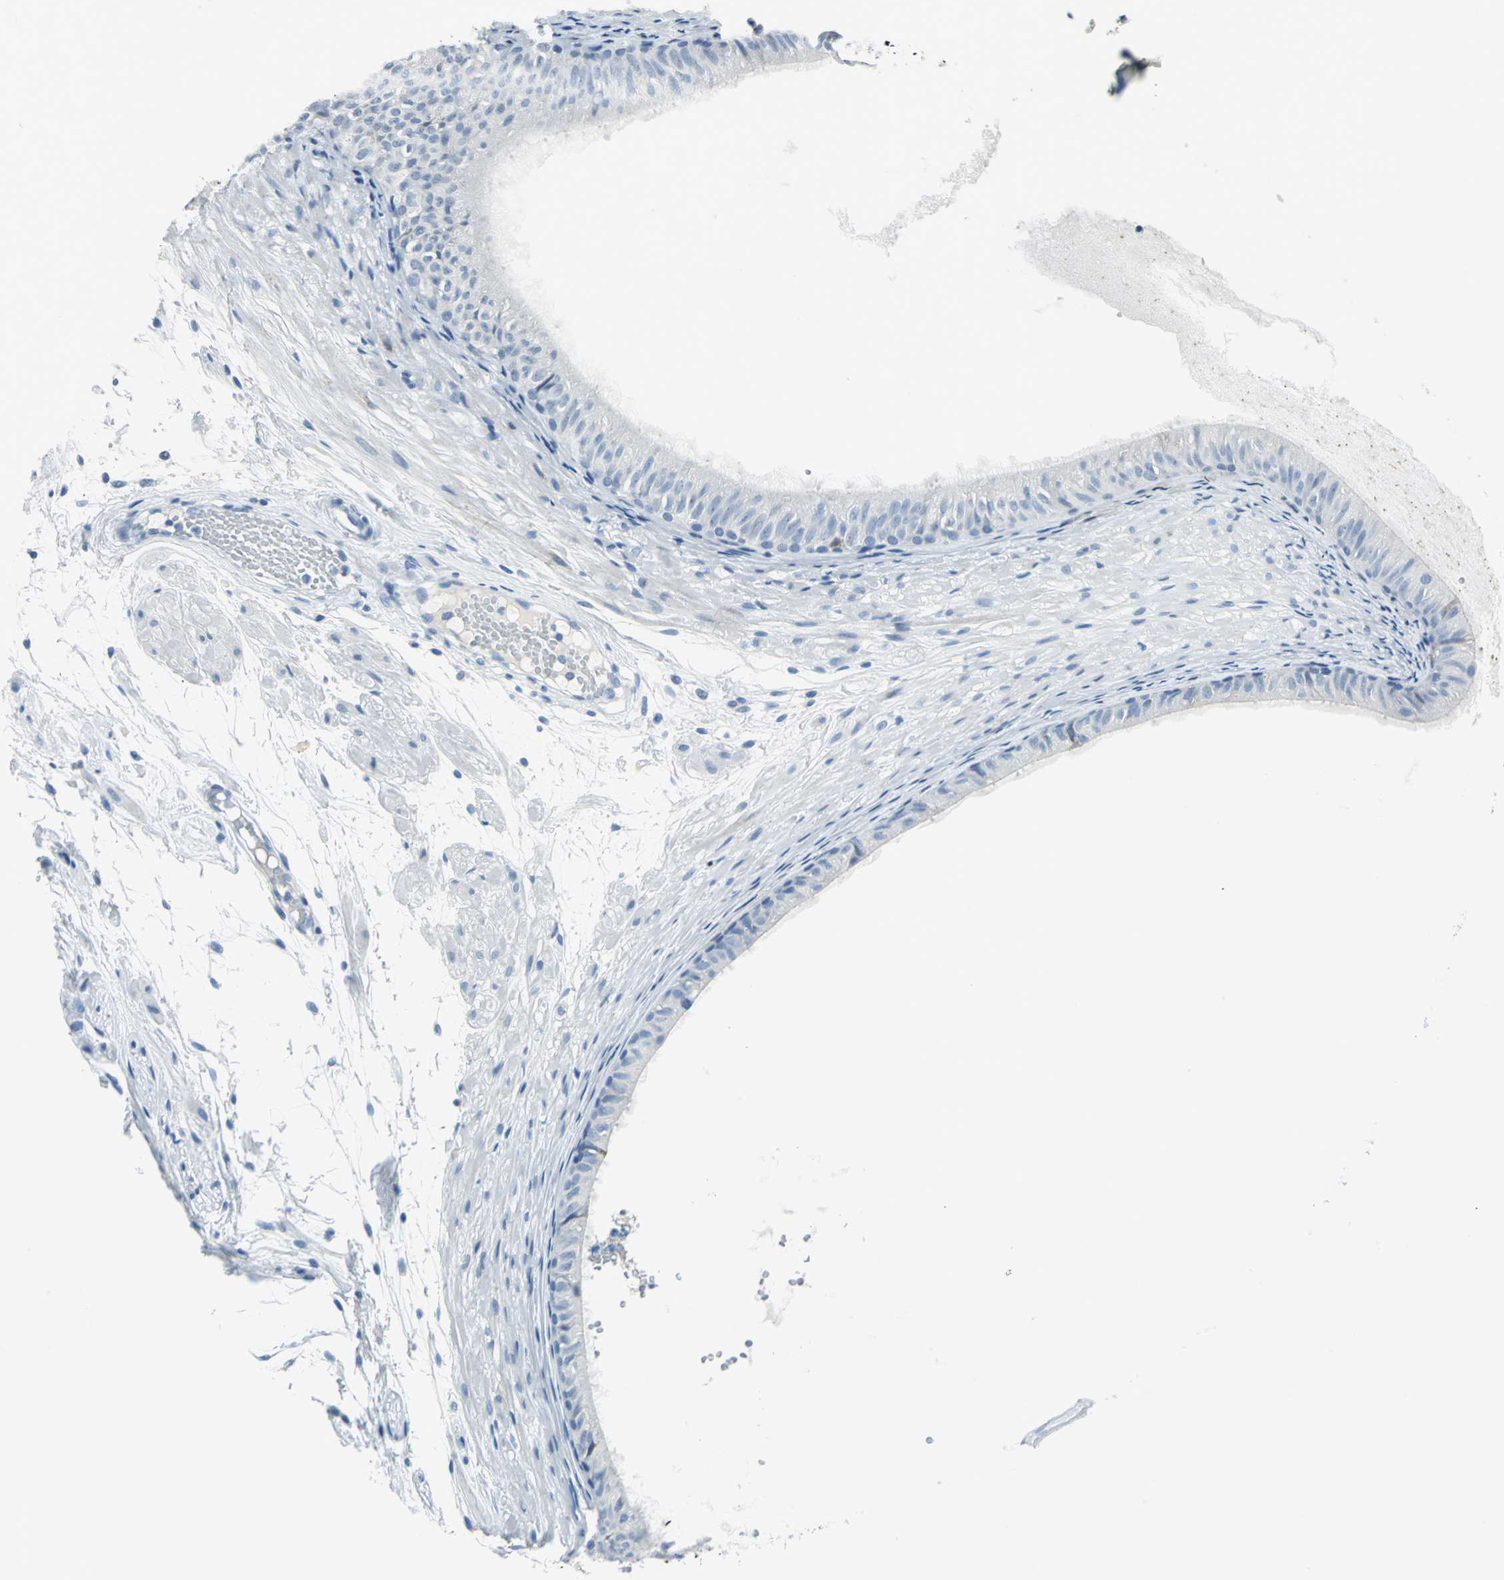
{"staining": {"intensity": "negative", "quantity": "none", "location": "none"}, "tissue": "epididymis", "cell_type": "Glandular cells", "image_type": "normal", "snomed": [{"axis": "morphology", "description": "Normal tissue, NOS"}, {"axis": "morphology", "description": "Atrophy, NOS"}, {"axis": "topography", "description": "Testis"}, {"axis": "topography", "description": "Epididymis"}], "caption": "An image of human epididymis is negative for staining in glandular cells. The staining was performed using DAB (3,3'-diaminobenzidine) to visualize the protein expression in brown, while the nuclei were stained in blue with hematoxylin (Magnification: 20x).", "gene": "DNAI2", "patient": {"sex": "male", "age": 18}}